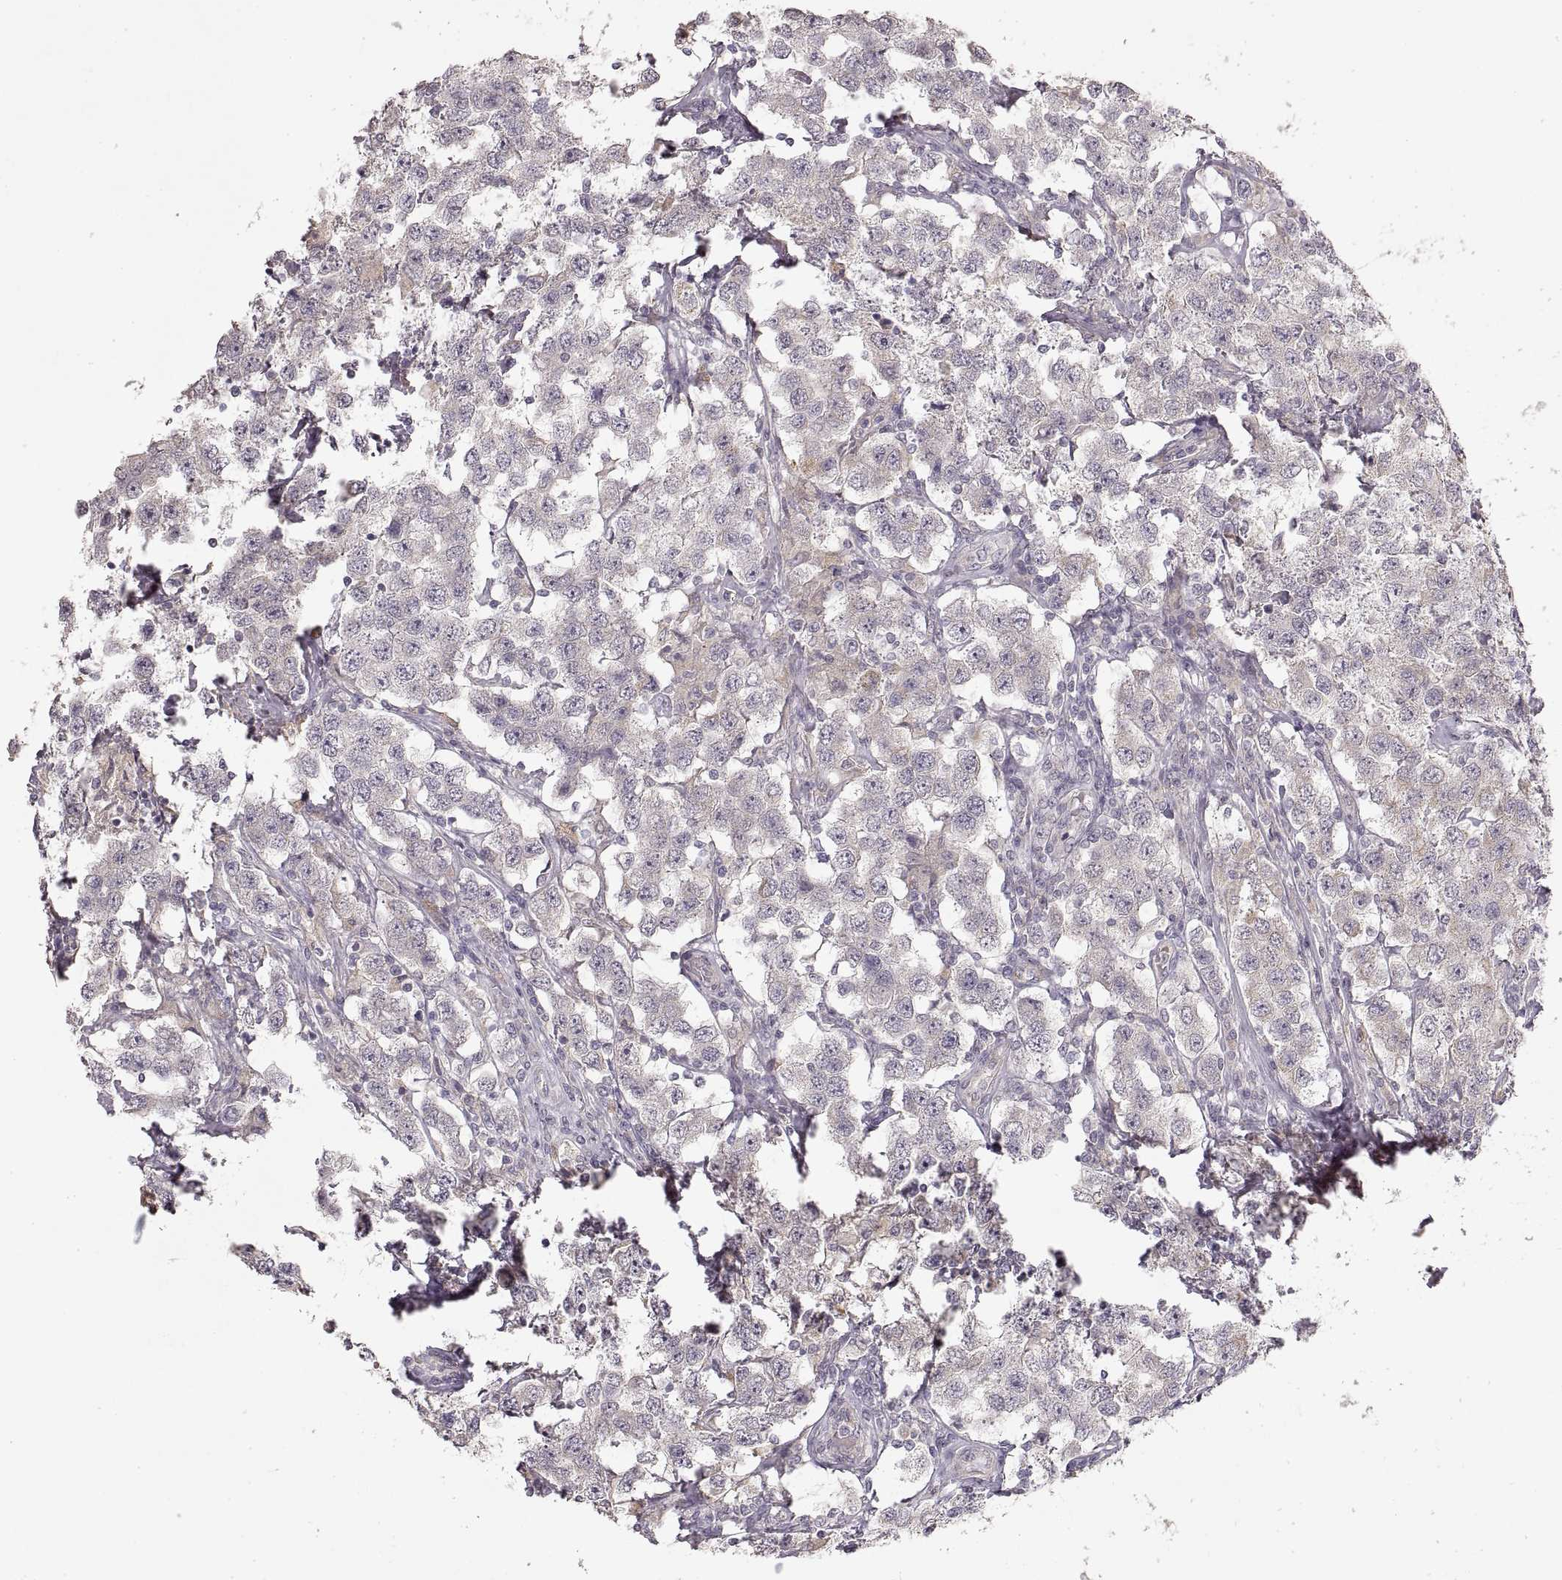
{"staining": {"intensity": "negative", "quantity": "none", "location": "none"}, "tissue": "testis cancer", "cell_type": "Tumor cells", "image_type": "cancer", "snomed": [{"axis": "morphology", "description": "Seminoma, NOS"}, {"axis": "topography", "description": "Testis"}], "caption": "A histopathology image of testis seminoma stained for a protein displays no brown staining in tumor cells.", "gene": "LAMC2", "patient": {"sex": "male", "age": 52}}